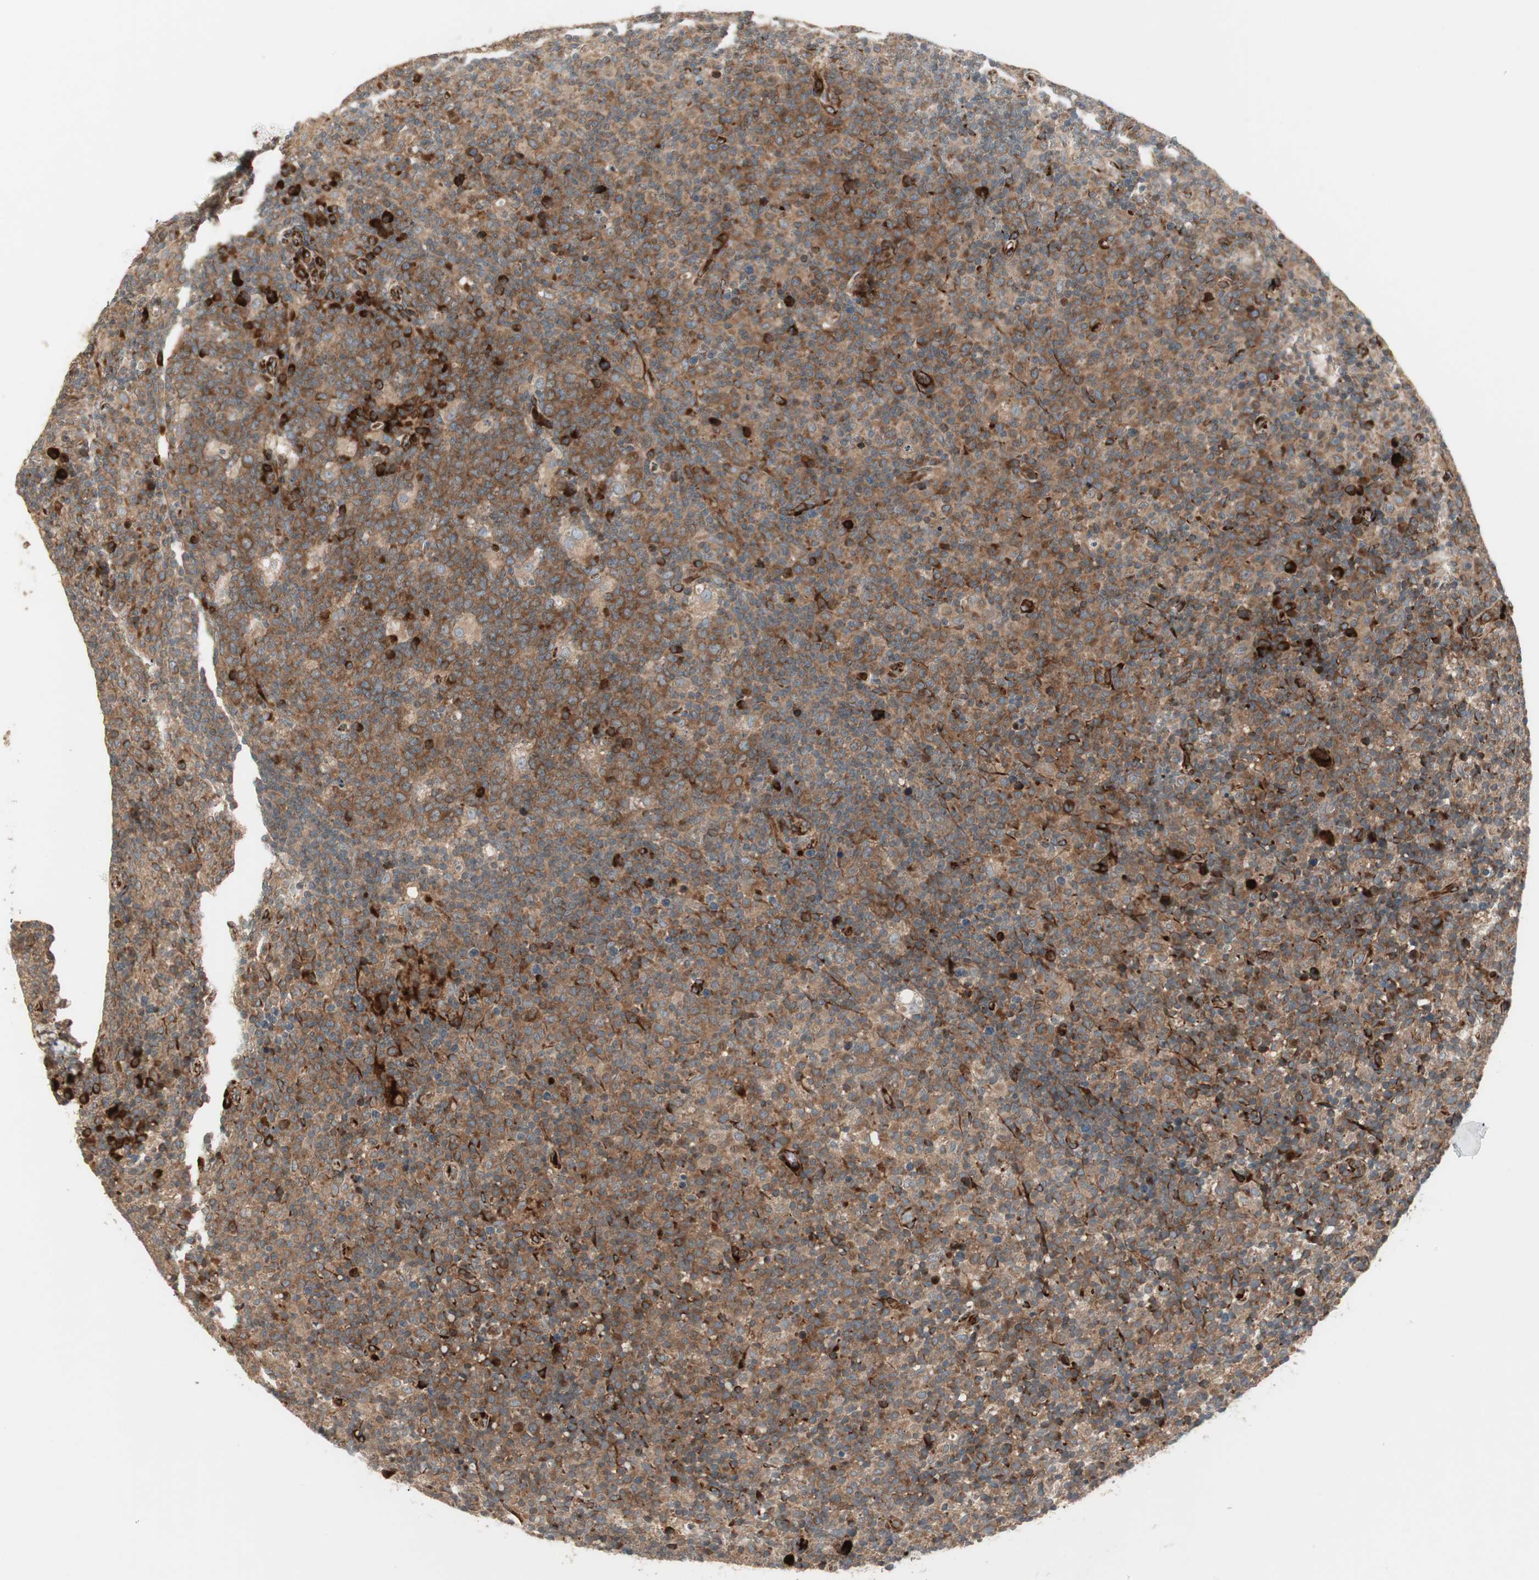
{"staining": {"intensity": "moderate", "quantity": ">75%", "location": "cytoplasmic/membranous"}, "tissue": "lymph node", "cell_type": "Germinal center cells", "image_type": "normal", "snomed": [{"axis": "morphology", "description": "Normal tissue, NOS"}, {"axis": "morphology", "description": "Inflammation, NOS"}, {"axis": "topography", "description": "Lymph node"}], "caption": "IHC image of unremarkable lymph node: lymph node stained using immunohistochemistry (IHC) exhibits medium levels of moderate protein expression localized specifically in the cytoplasmic/membranous of germinal center cells, appearing as a cytoplasmic/membranous brown color.", "gene": "PPP2R5E", "patient": {"sex": "male", "age": 55}}